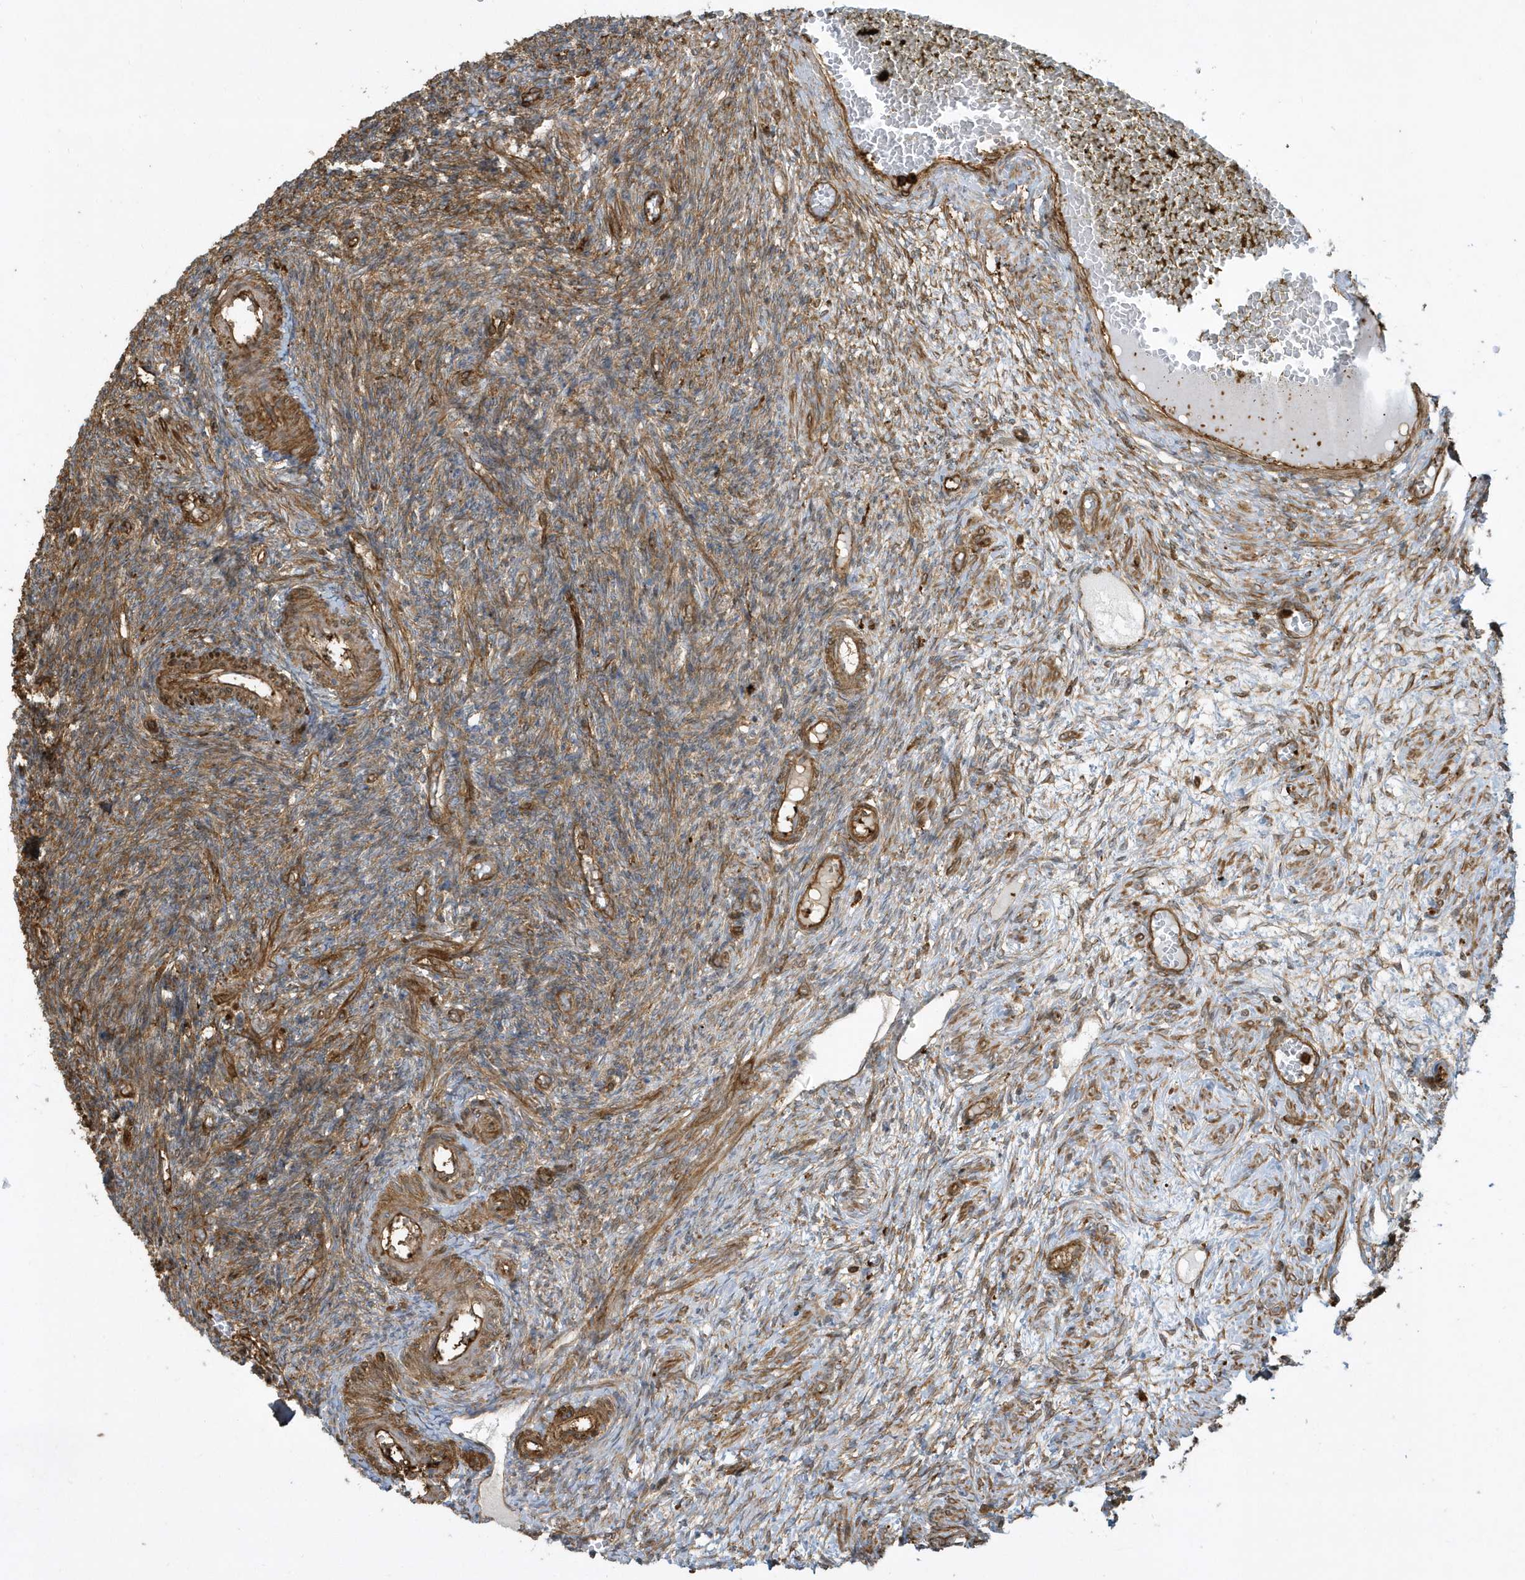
{"staining": {"intensity": "moderate", "quantity": "25%-75%", "location": "cytoplasmic/membranous"}, "tissue": "ovary", "cell_type": "Ovarian stroma cells", "image_type": "normal", "snomed": [{"axis": "morphology", "description": "Normal tissue, NOS"}, {"axis": "topography", "description": "Ovary"}], "caption": "Normal ovary exhibits moderate cytoplasmic/membranous positivity in approximately 25%-75% of ovarian stroma cells (Stains: DAB in brown, nuclei in blue, Microscopy: brightfield microscopy at high magnification)..", "gene": "CLCN6", "patient": {"sex": "female", "age": 27}}